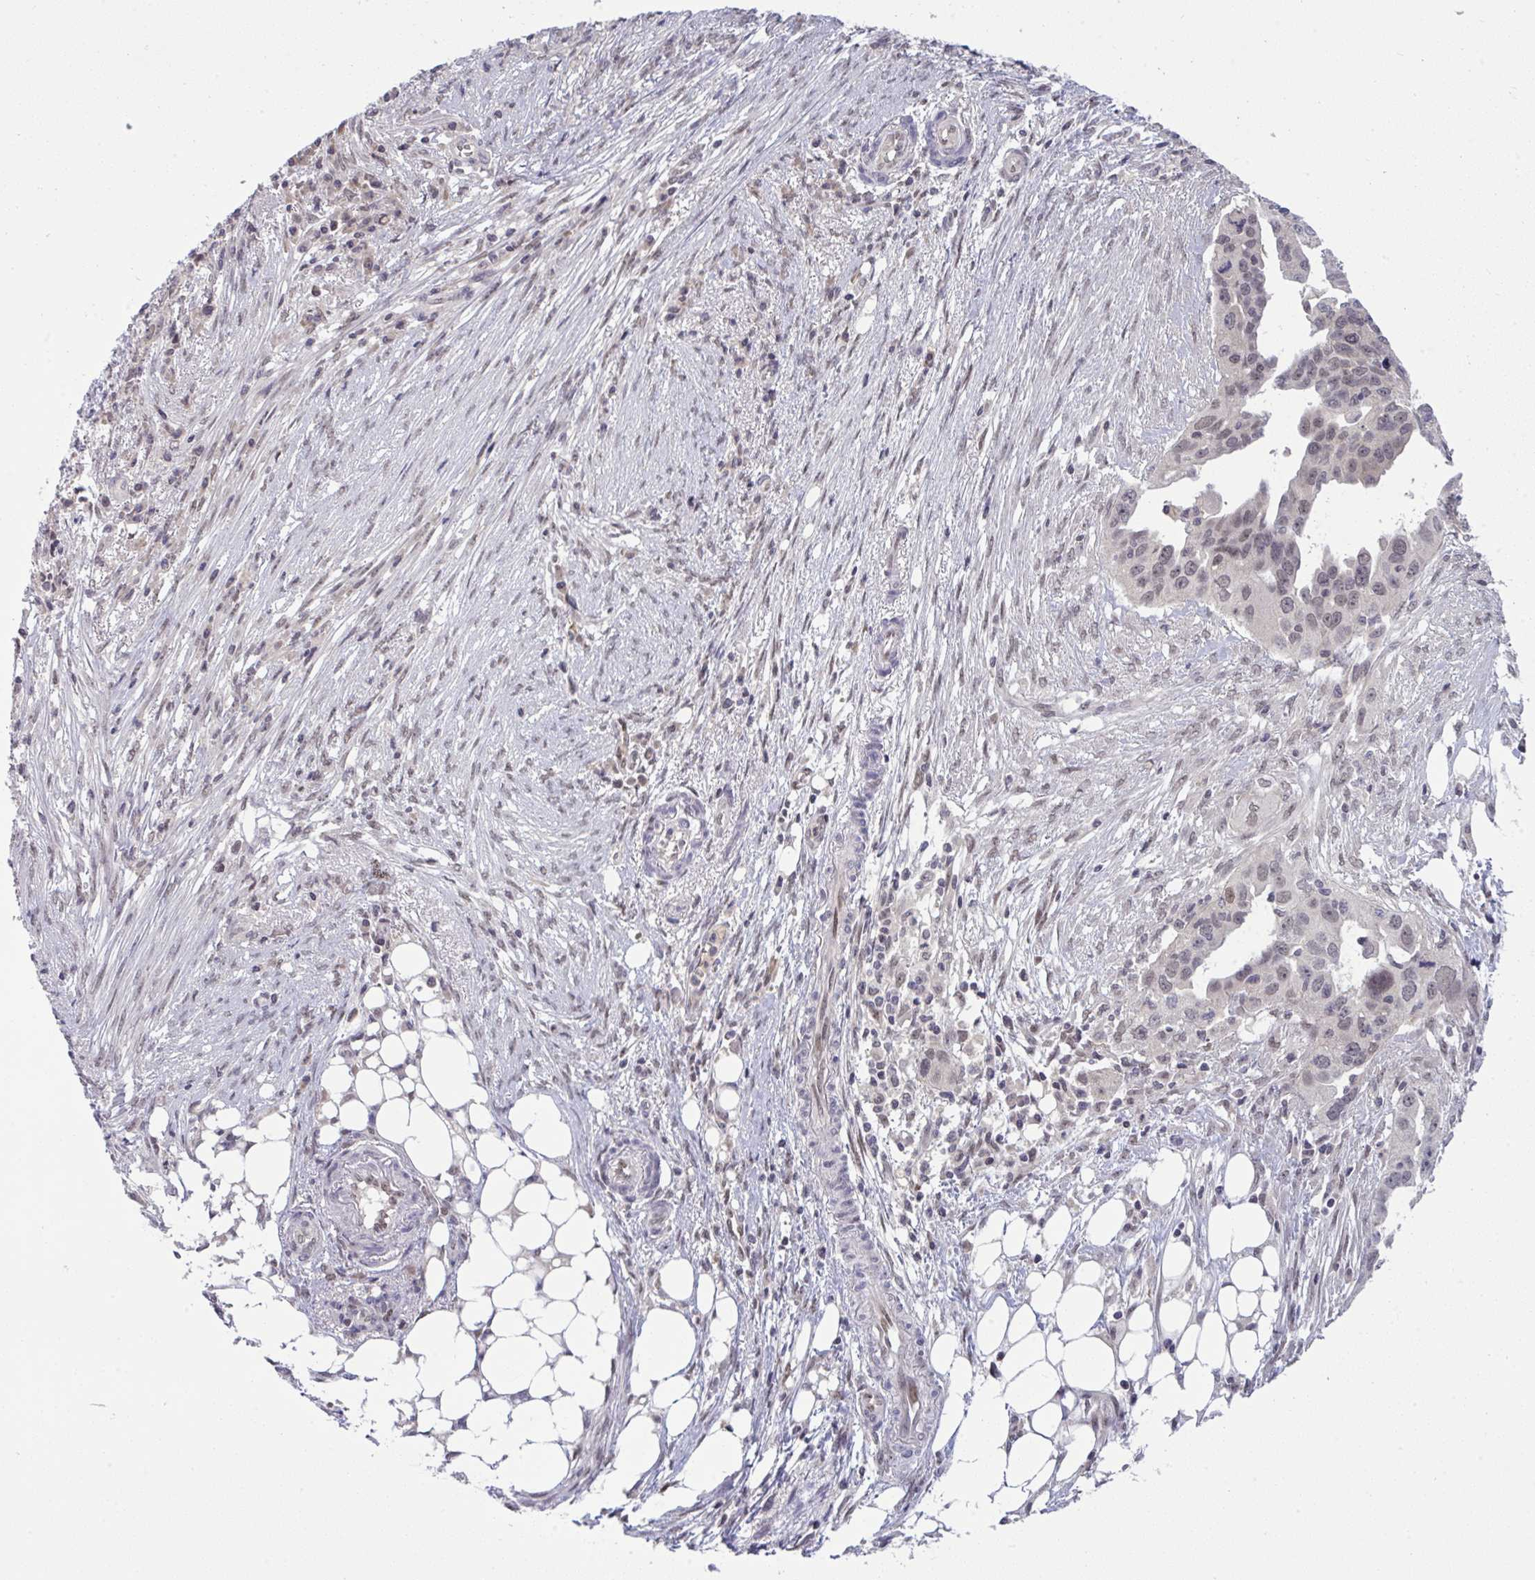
{"staining": {"intensity": "weak", "quantity": ">75%", "location": "nuclear"}, "tissue": "ovarian cancer", "cell_type": "Tumor cells", "image_type": "cancer", "snomed": [{"axis": "morphology", "description": "Carcinoma, endometroid"}, {"axis": "morphology", "description": "Cystadenocarcinoma, serous, NOS"}, {"axis": "topography", "description": "Ovary"}], "caption": "High-power microscopy captured an immunohistochemistry histopathology image of ovarian endometroid carcinoma, revealing weak nuclear expression in about >75% of tumor cells.", "gene": "KLF2", "patient": {"sex": "female", "age": 45}}